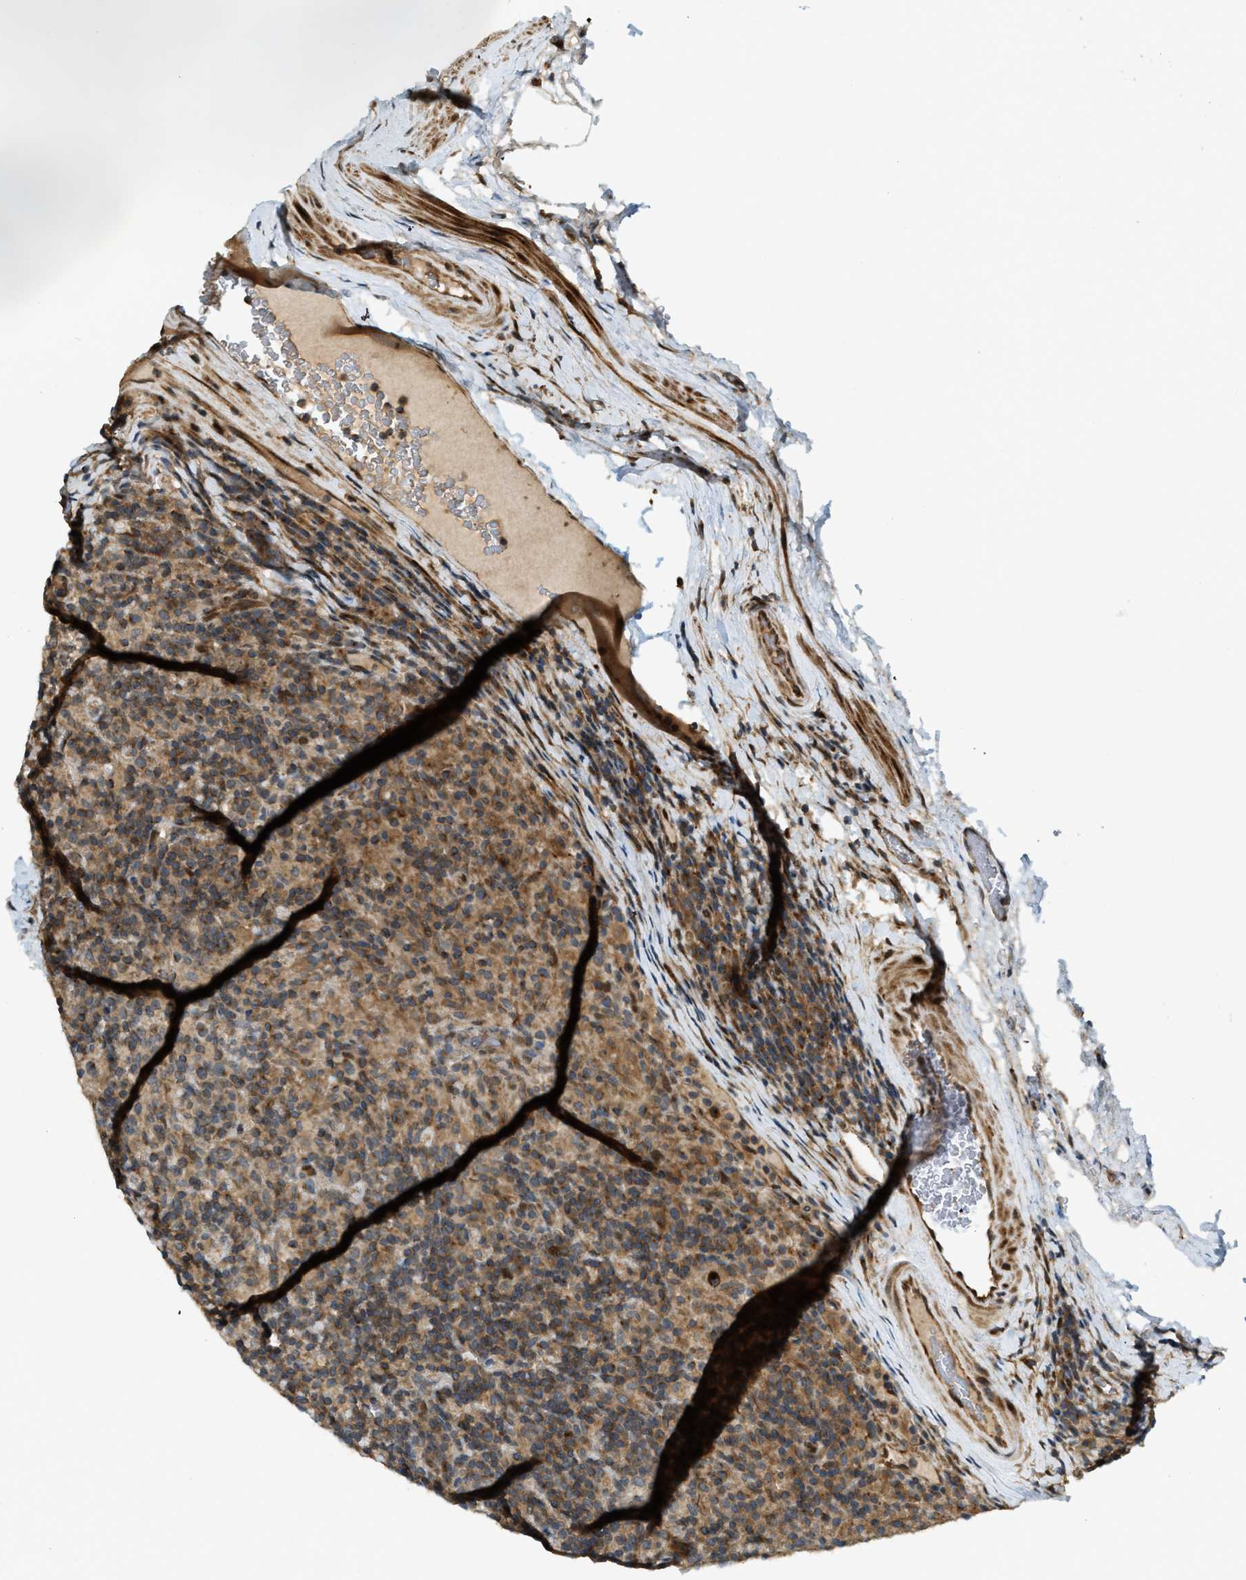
{"staining": {"intensity": "negative", "quantity": "none", "location": "none"}, "tissue": "lymphoma", "cell_type": "Tumor cells", "image_type": "cancer", "snomed": [{"axis": "morphology", "description": "Hodgkin's disease, NOS"}, {"axis": "topography", "description": "Lymph node"}], "caption": "Tumor cells show no significant staining in lymphoma.", "gene": "TRAPPC14", "patient": {"sex": "male", "age": 70}}